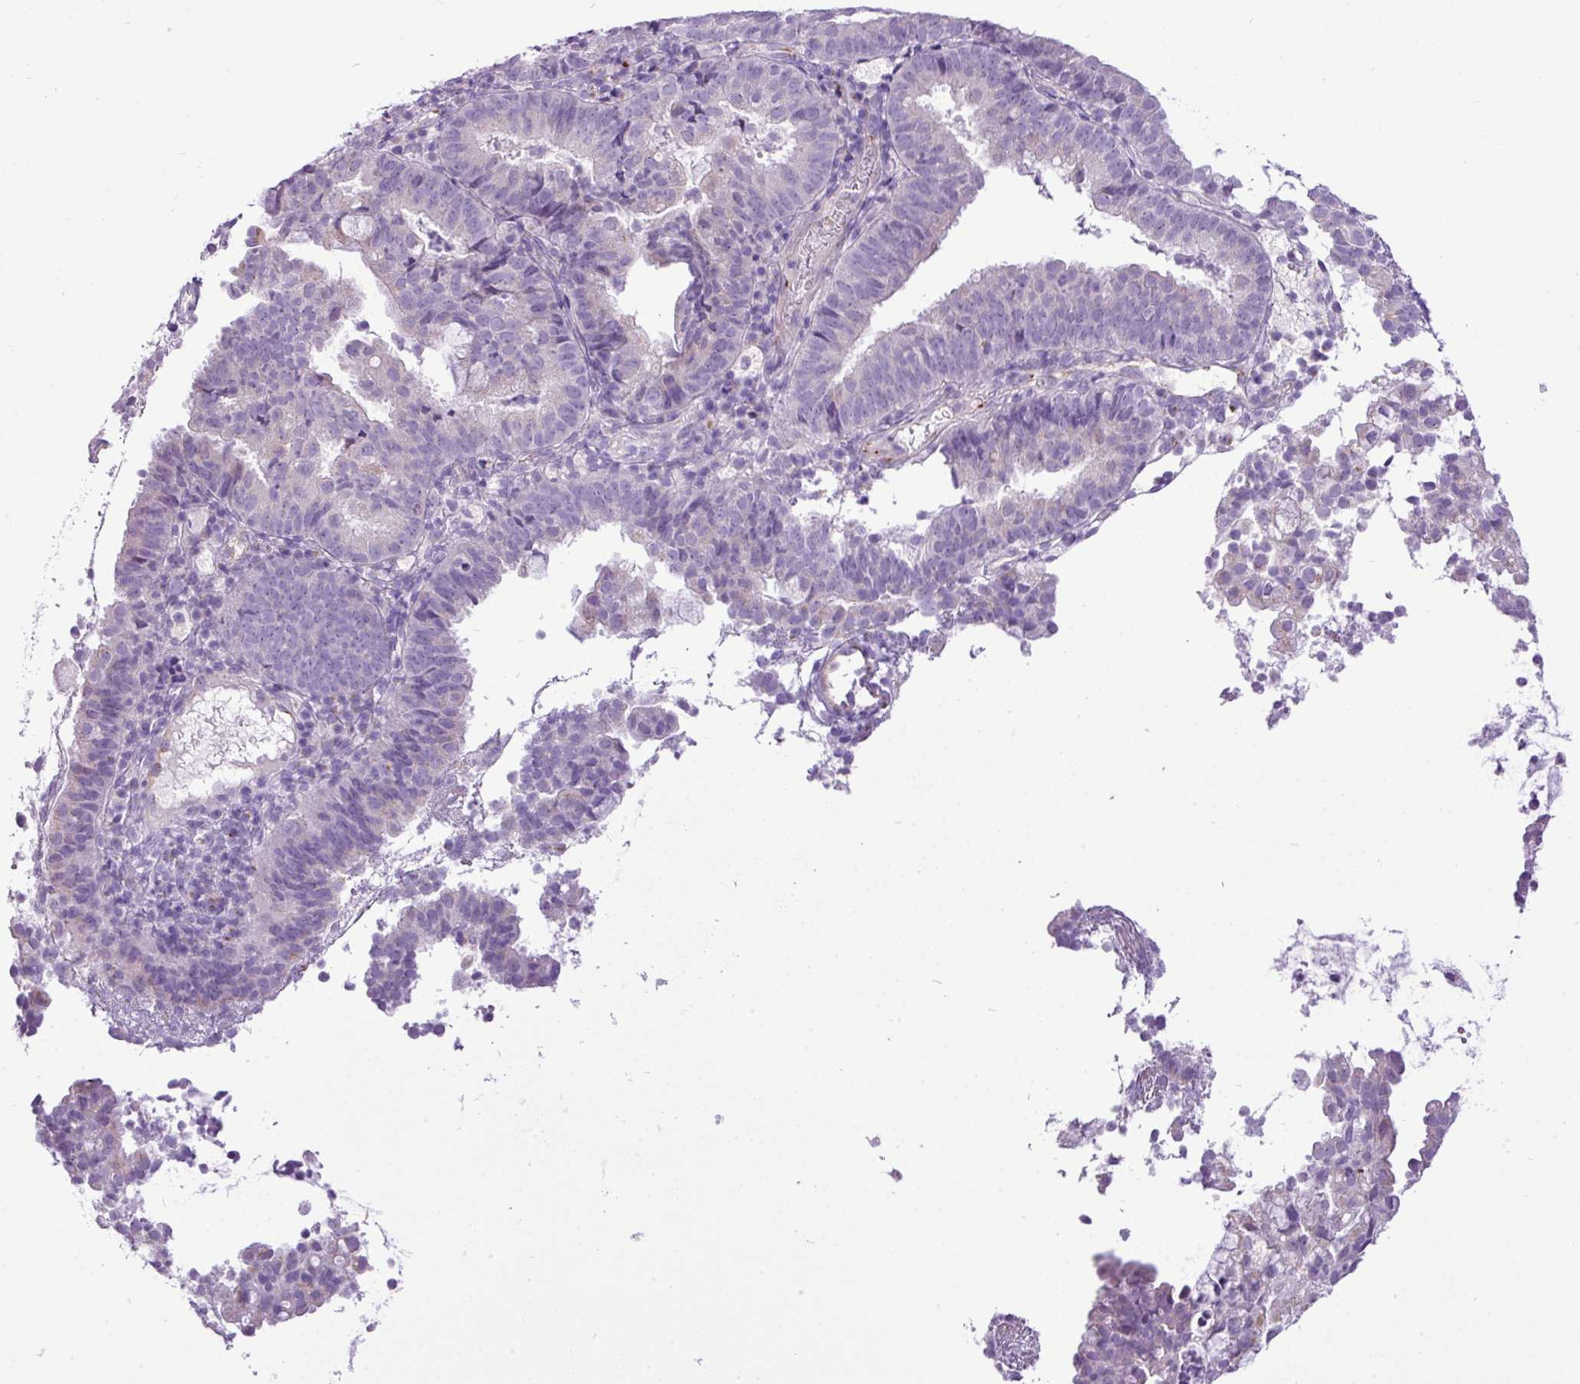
{"staining": {"intensity": "negative", "quantity": "none", "location": "none"}, "tissue": "endometrial cancer", "cell_type": "Tumor cells", "image_type": "cancer", "snomed": [{"axis": "morphology", "description": "Adenocarcinoma, NOS"}, {"axis": "topography", "description": "Endometrium"}], "caption": "Immunohistochemistry (IHC) photomicrograph of endometrial cancer stained for a protein (brown), which displays no expression in tumor cells.", "gene": "FAM43A", "patient": {"sex": "female", "age": 80}}